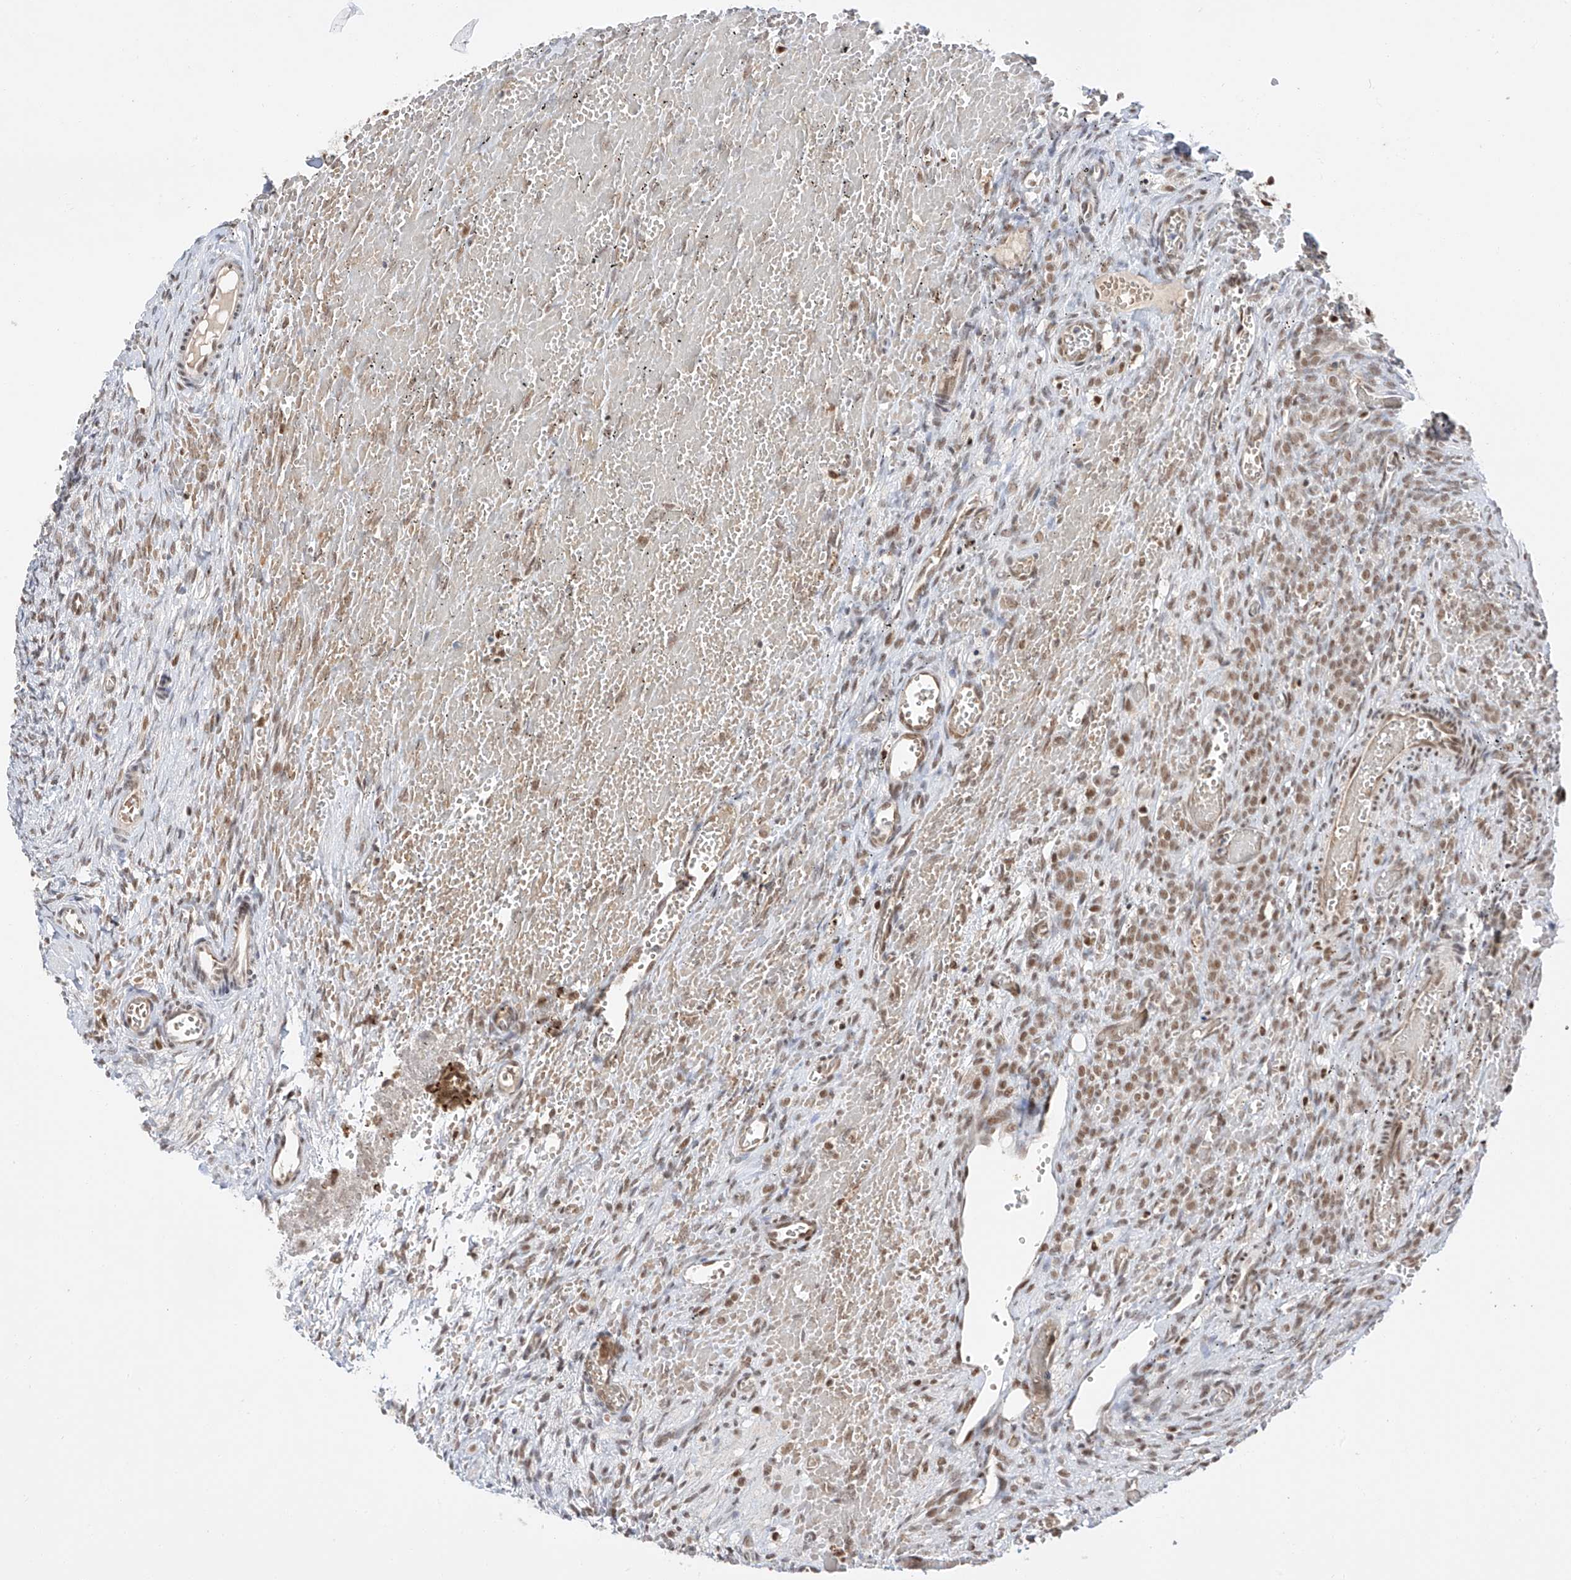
{"staining": {"intensity": "moderate", "quantity": "<25%", "location": "nuclear"}, "tissue": "ovary", "cell_type": "Ovarian stroma cells", "image_type": "normal", "snomed": [{"axis": "morphology", "description": "Adenocarcinoma, NOS"}, {"axis": "topography", "description": "Endometrium"}], "caption": "A brown stain shows moderate nuclear staining of a protein in ovarian stroma cells of normal human ovary.", "gene": "POGK", "patient": {"sex": "female", "age": 32}}